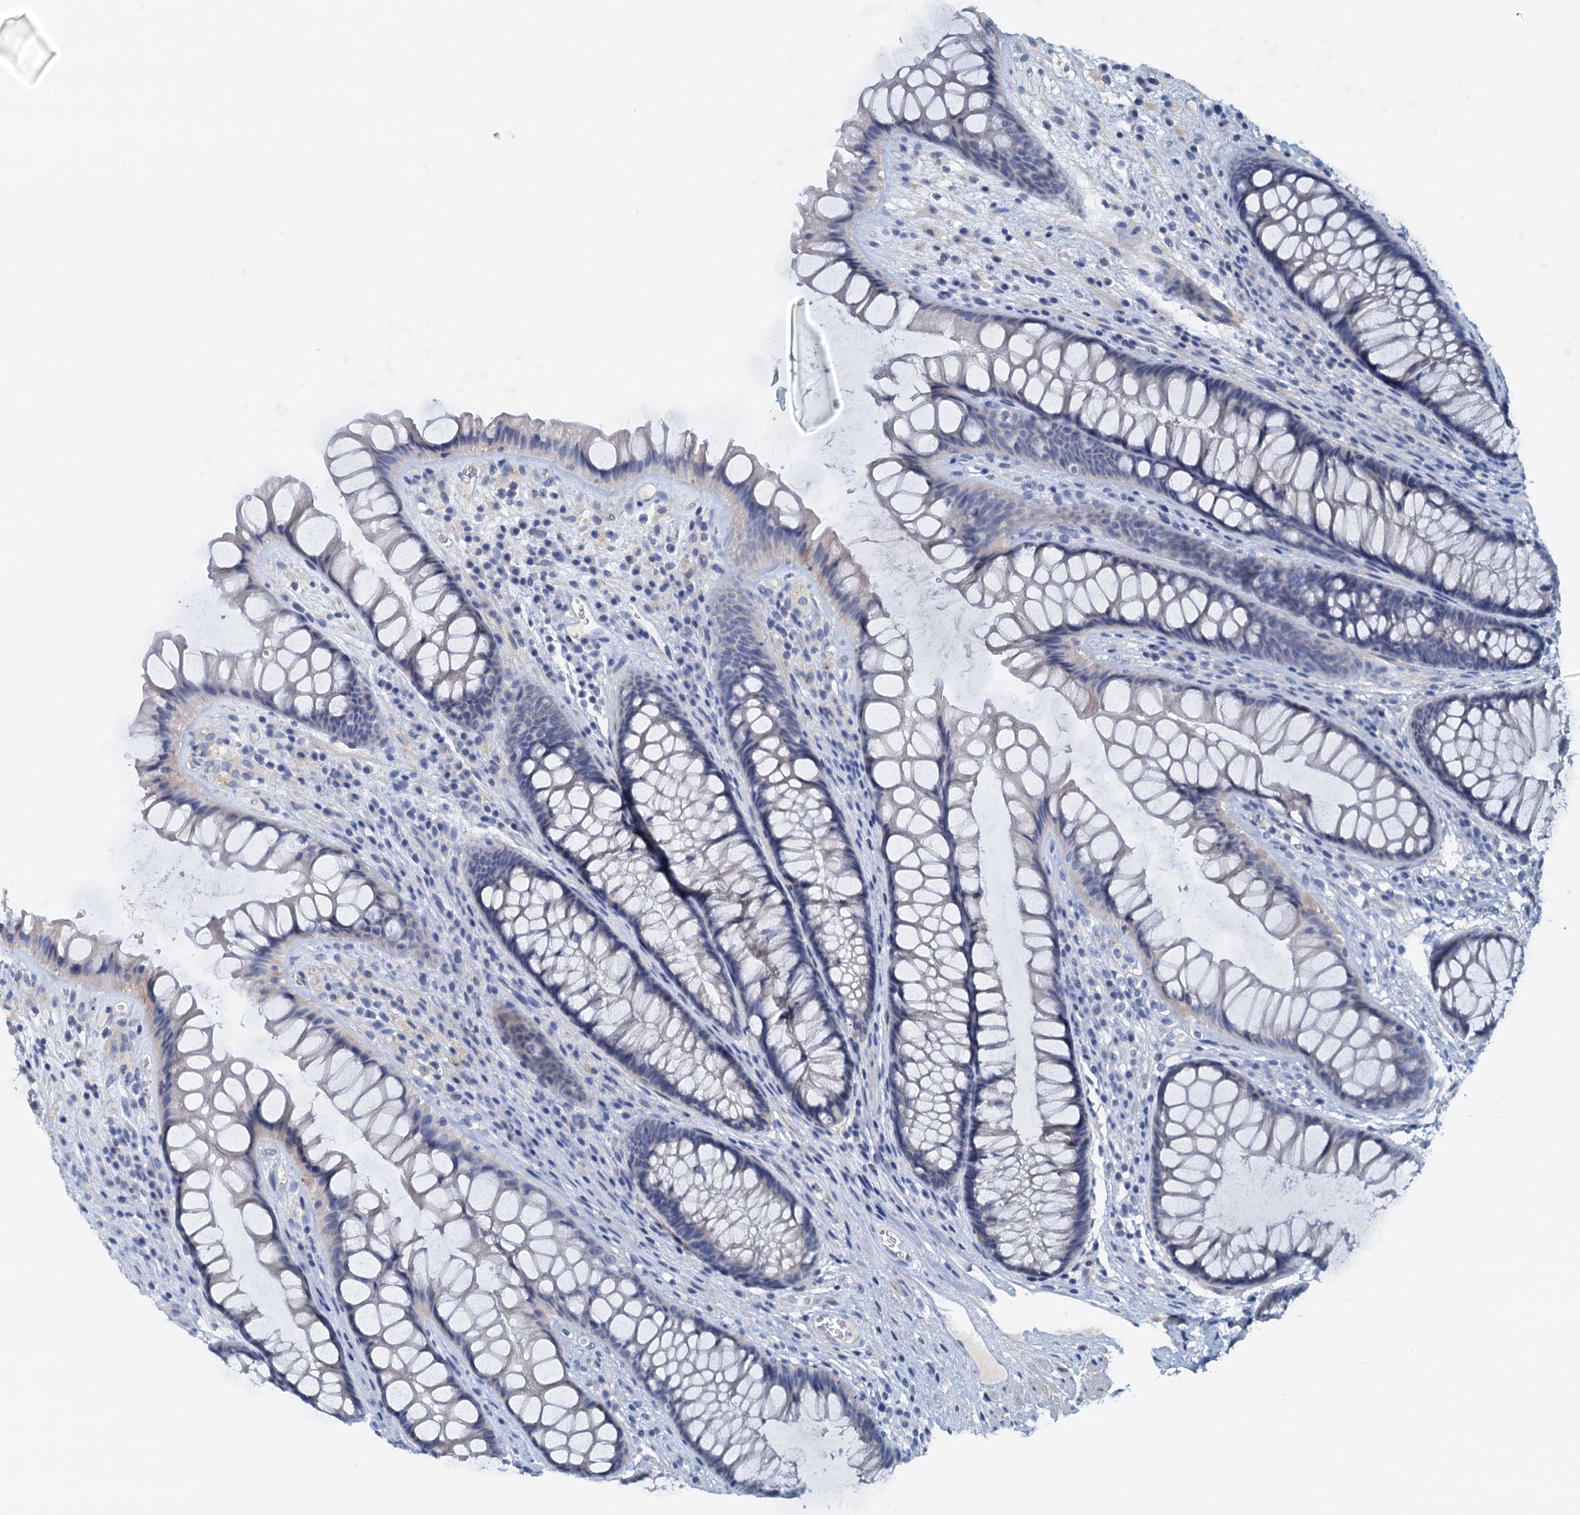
{"staining": {"intensity": "negative", "quantity": "none", "location": "none"}, "tissue": "rectum", "cell_type": "Glandular cells", "image_type": "normal", "snomed": [{"axis": "morphology", "description": "Normal tissue, NOS"}, {"axis": "topography", "description": "Rectum"}], "caption": "Human rectum stained for a protein using IHC displays no expression in glandular cells.", "gene": "DTD1", "patient": {"sex": "male", "age": 74}}